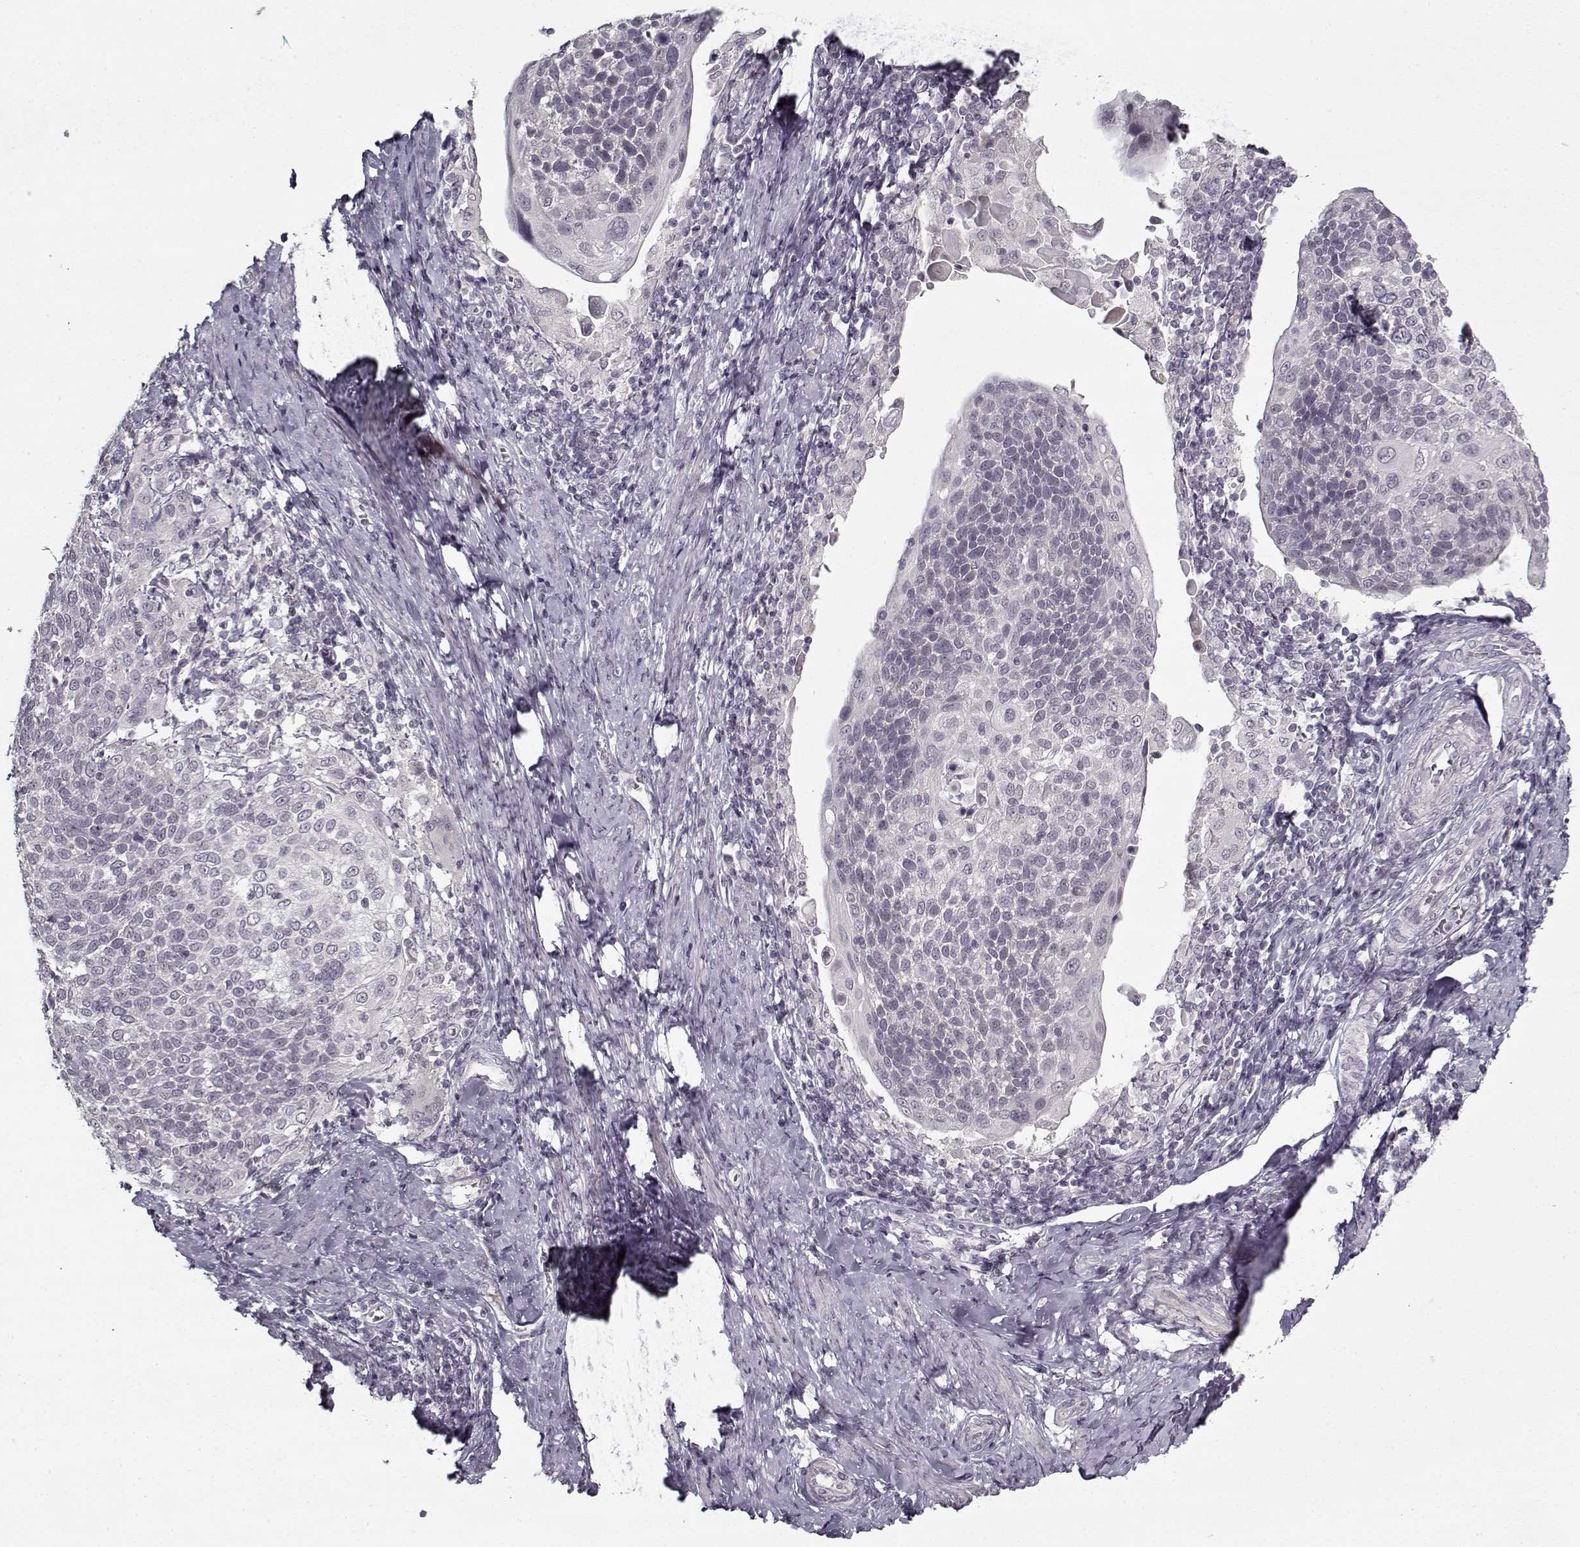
{"staining": {"intensity": "negative", "quantity": "none", "location": "none"}, "tissue": "cervical cancer", "cell_type": "Tumor cells", "image_type": "cancer", "snomed": [{"axis": "morphology", "description": "Squamous cell carcinoma, NOS"}, {"axis": "topography", "description": "Cervix"}], "caption": "Immunohistochemistry (IHC) histopathology image of neoplastic tissue: cervical cancer stained with DAB shows no significant protein staining in tumor cells.", "gene": "LAMA2", "patient": {"sex": "female", "age": 61}}